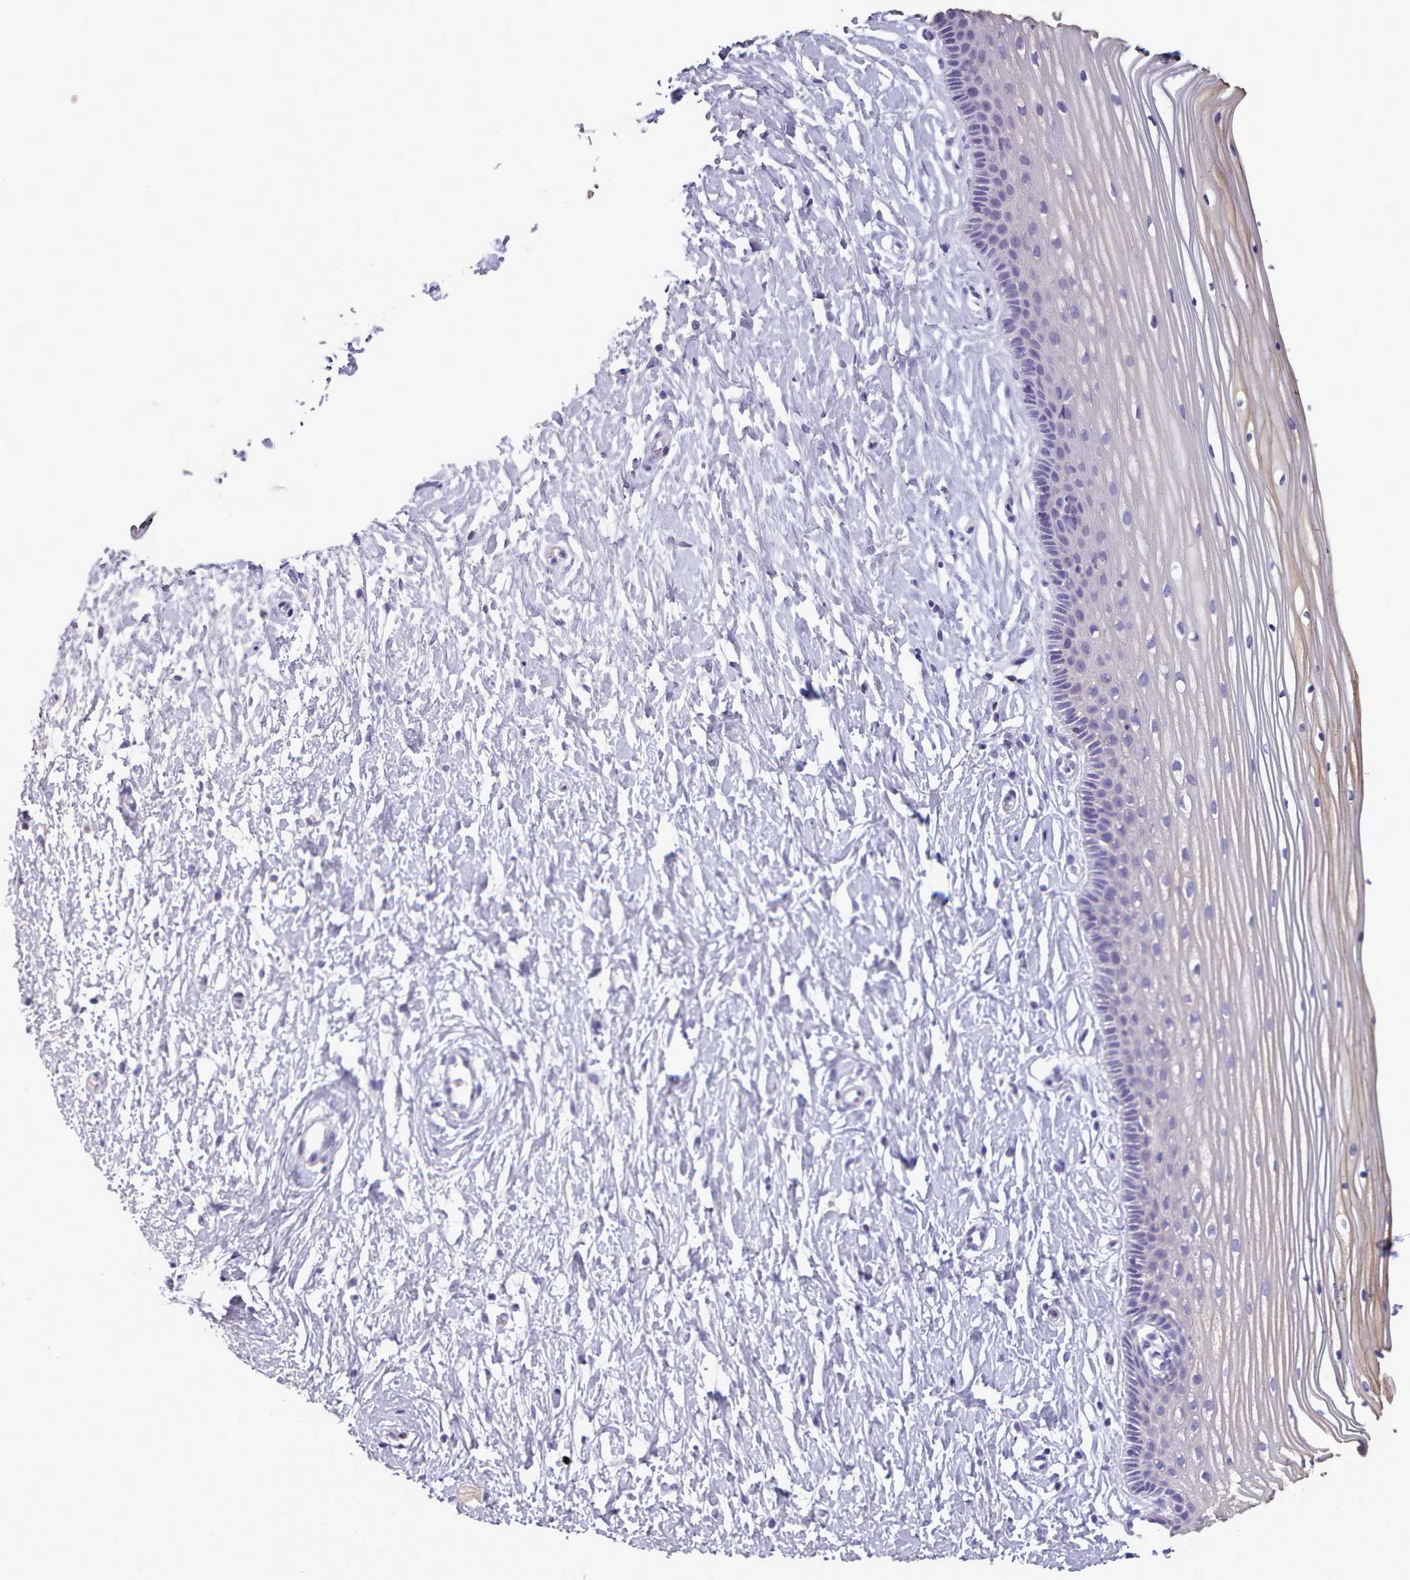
{"staining": {"intensity": "negative", "quantity": "none", "location": "none"}, "tissue": "vagina", "cell_type": "Squamous epithelial cells", "image_type": "normal", "snomed": [{"axis": "morphology", "description": "Normal tissue, NOS"}, {"axis": "topography", "description": "Vagina"}, {"axis": "topography", "description": "Cervix"}], "caption": "Unremarkable vagina was stained to show a protein in brown. There is no significant staining in squamous epithelial cells.", "gene": "ZNF43", "patient": {"sex": "female", "age": 40}}